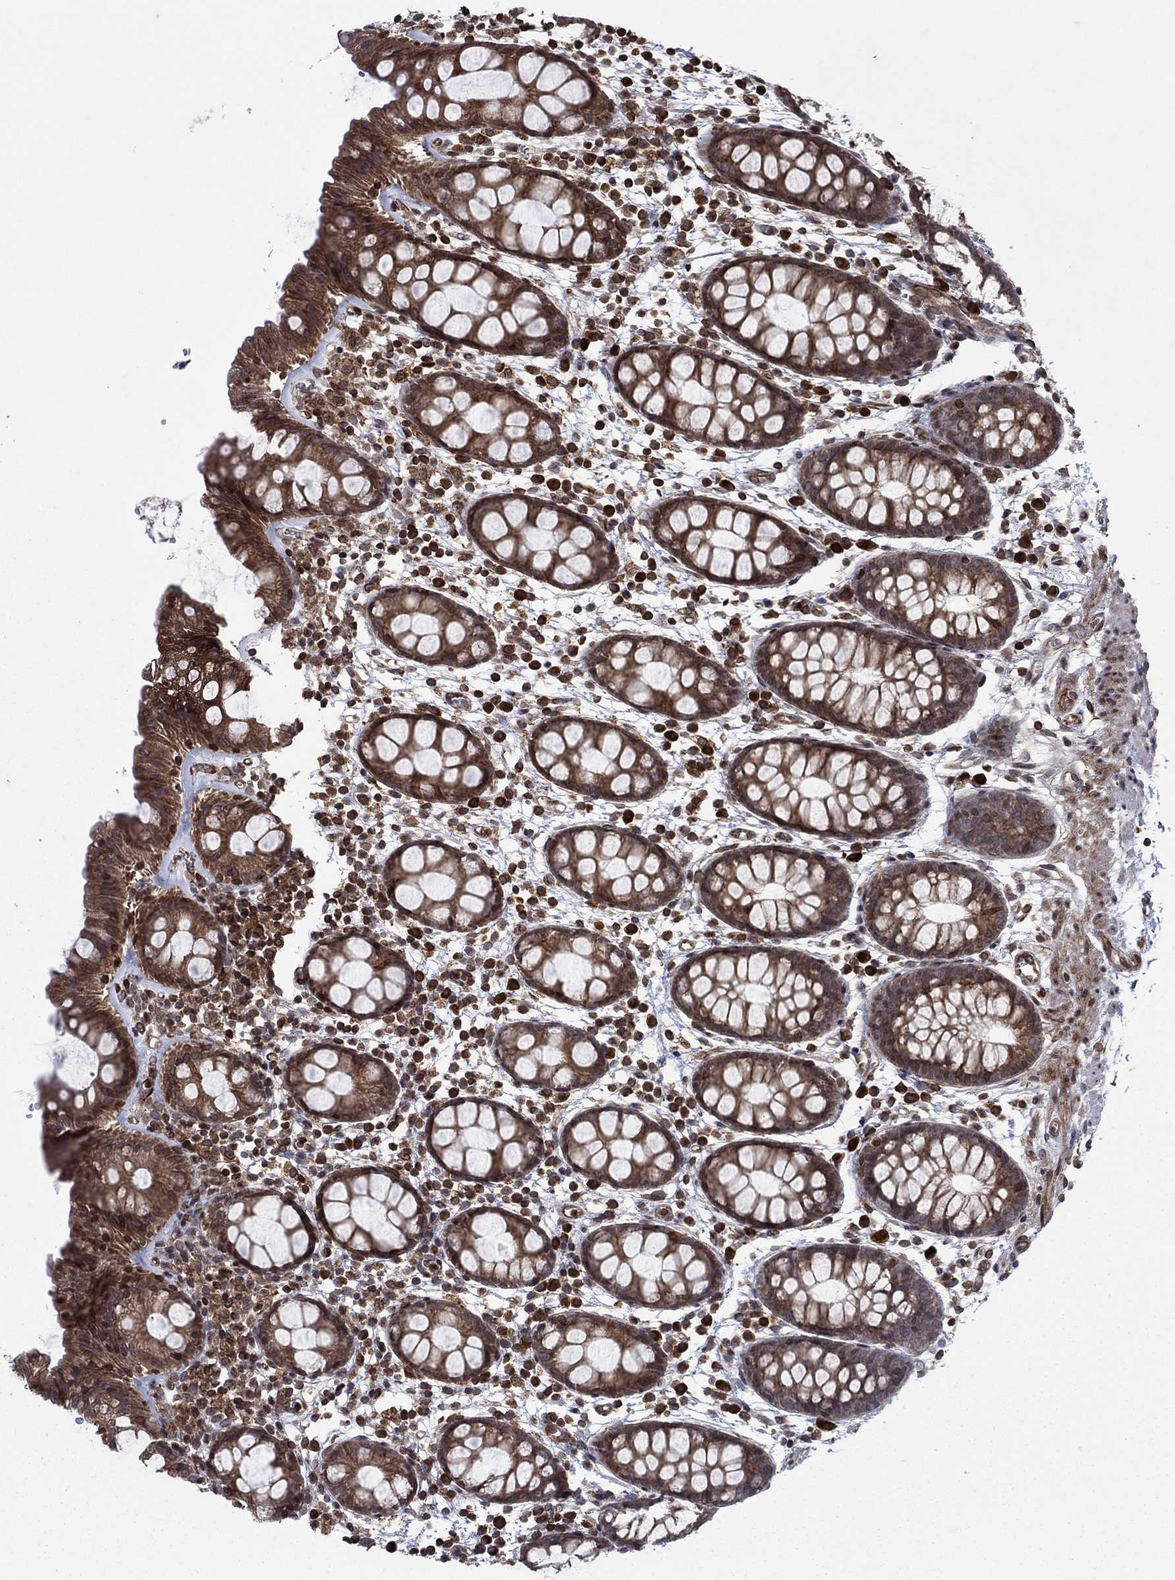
{"staining": {"intensity": "strong", "quantity": ">75%", "location": "cytoplasmic/membranous"}, "tissue": "rectum", "cell_type": "Glandular cells", "image_type": "normal", "snomed": [{"axis": "morphology", "description": "Normal tissue, NOS"}, {"axis": "topography", "description": "Rectum"}], "caption": "A brown stain shows strong cytoplasmic/membranous staining of a protein in glandular cells of normal human rectum.", "gene": "DHRS7", "patient": {"sex": "male", "age": 57}}